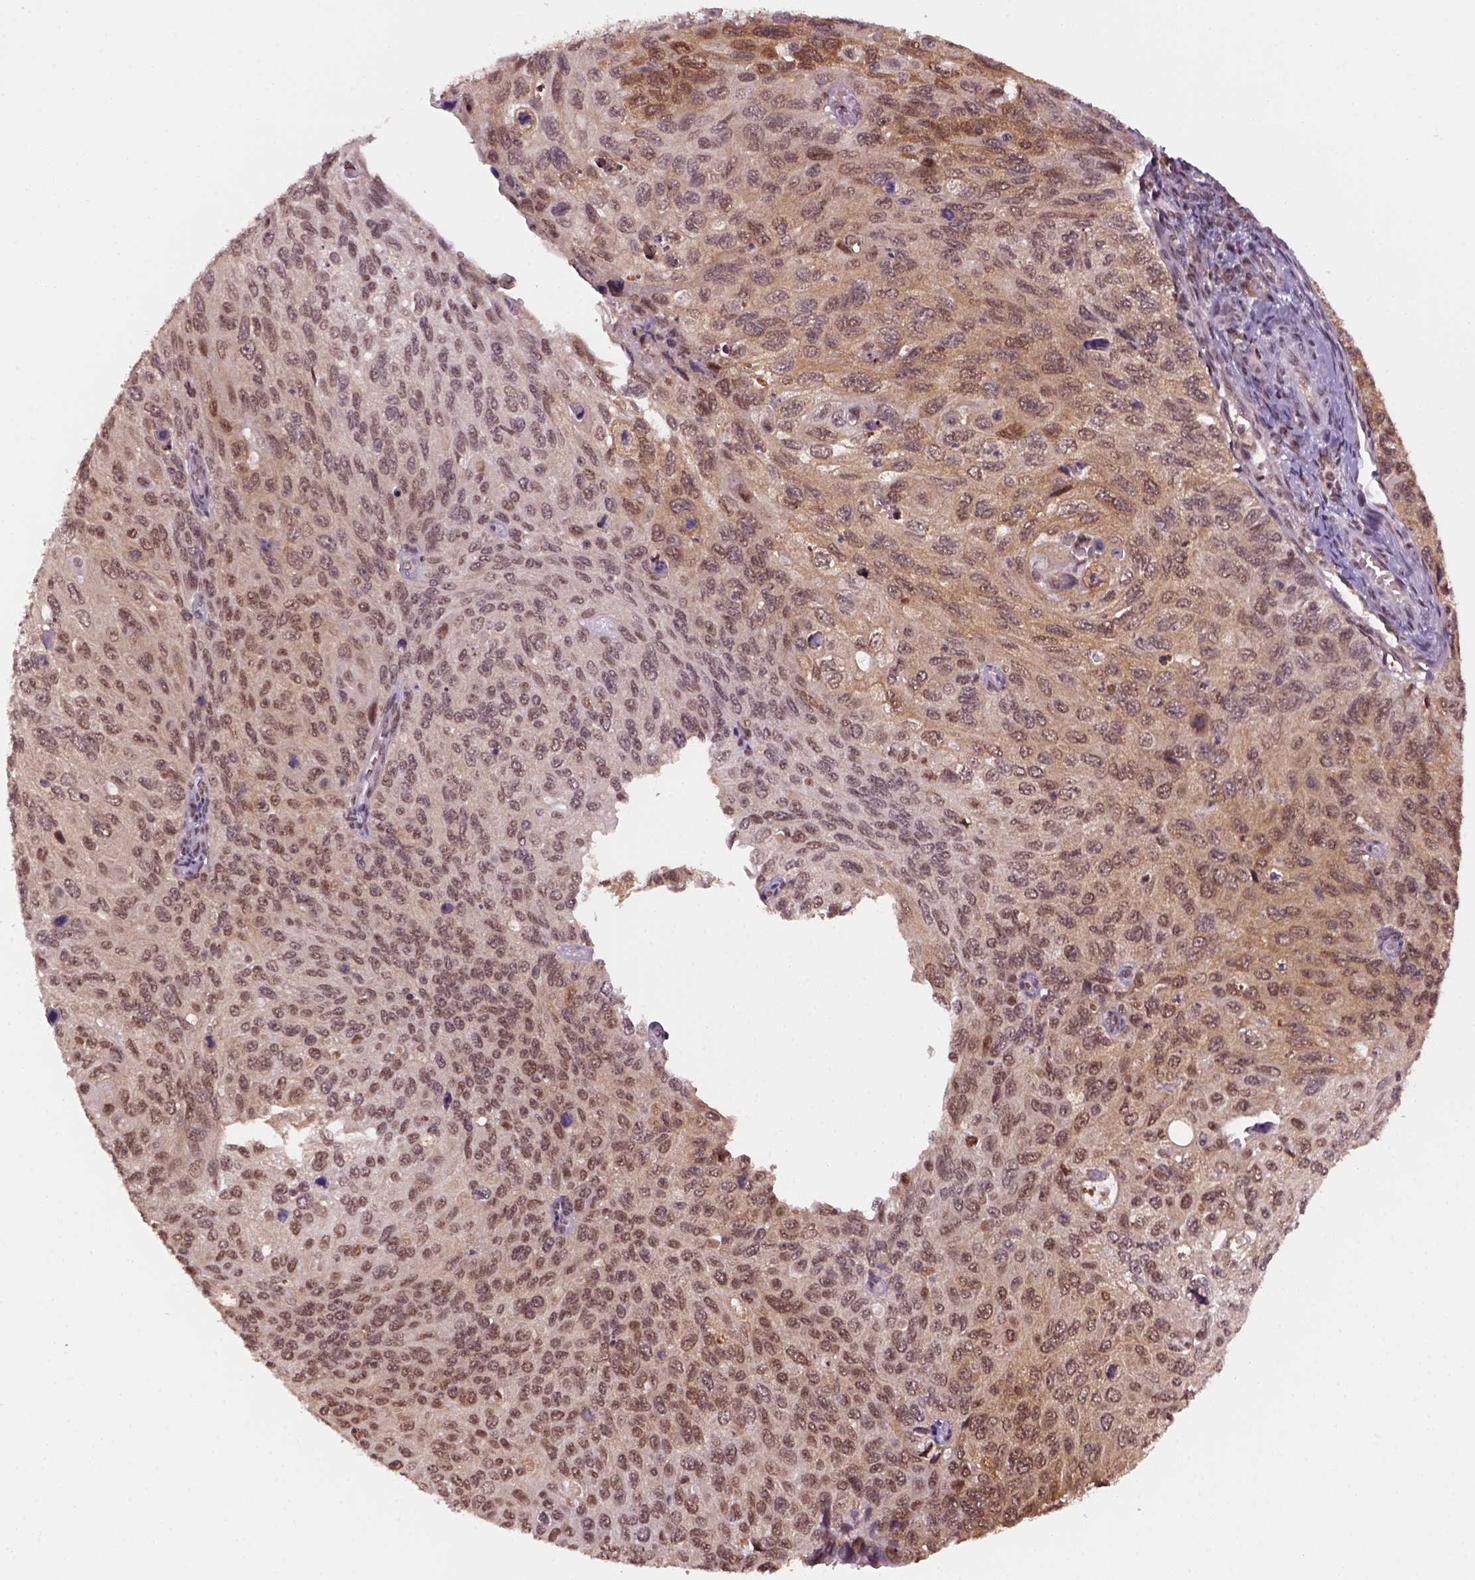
{"staining": {"intensity": "weak", "quantity": ">75%", "location": "cytoplasmic/membranous,nuclear"}, "tissue": "cervical cancer", "cell_type": "Tumor cells", "image_type": "cancer", "snomed": [{"axis": "morphology", "description": "Squamous cell carcinoma, NOS"}, {"axis": "topography", "description": "Cervix"}], "caption": "Cervical squamous cell carcinoma stained with immunohistochemistry demonstrates weak cytoplasmic/membranous and nuclear positivity in approximately >75% of tumor cells.", "gene": "GOT1", "patient": {"sex": "female", "age": 70}}